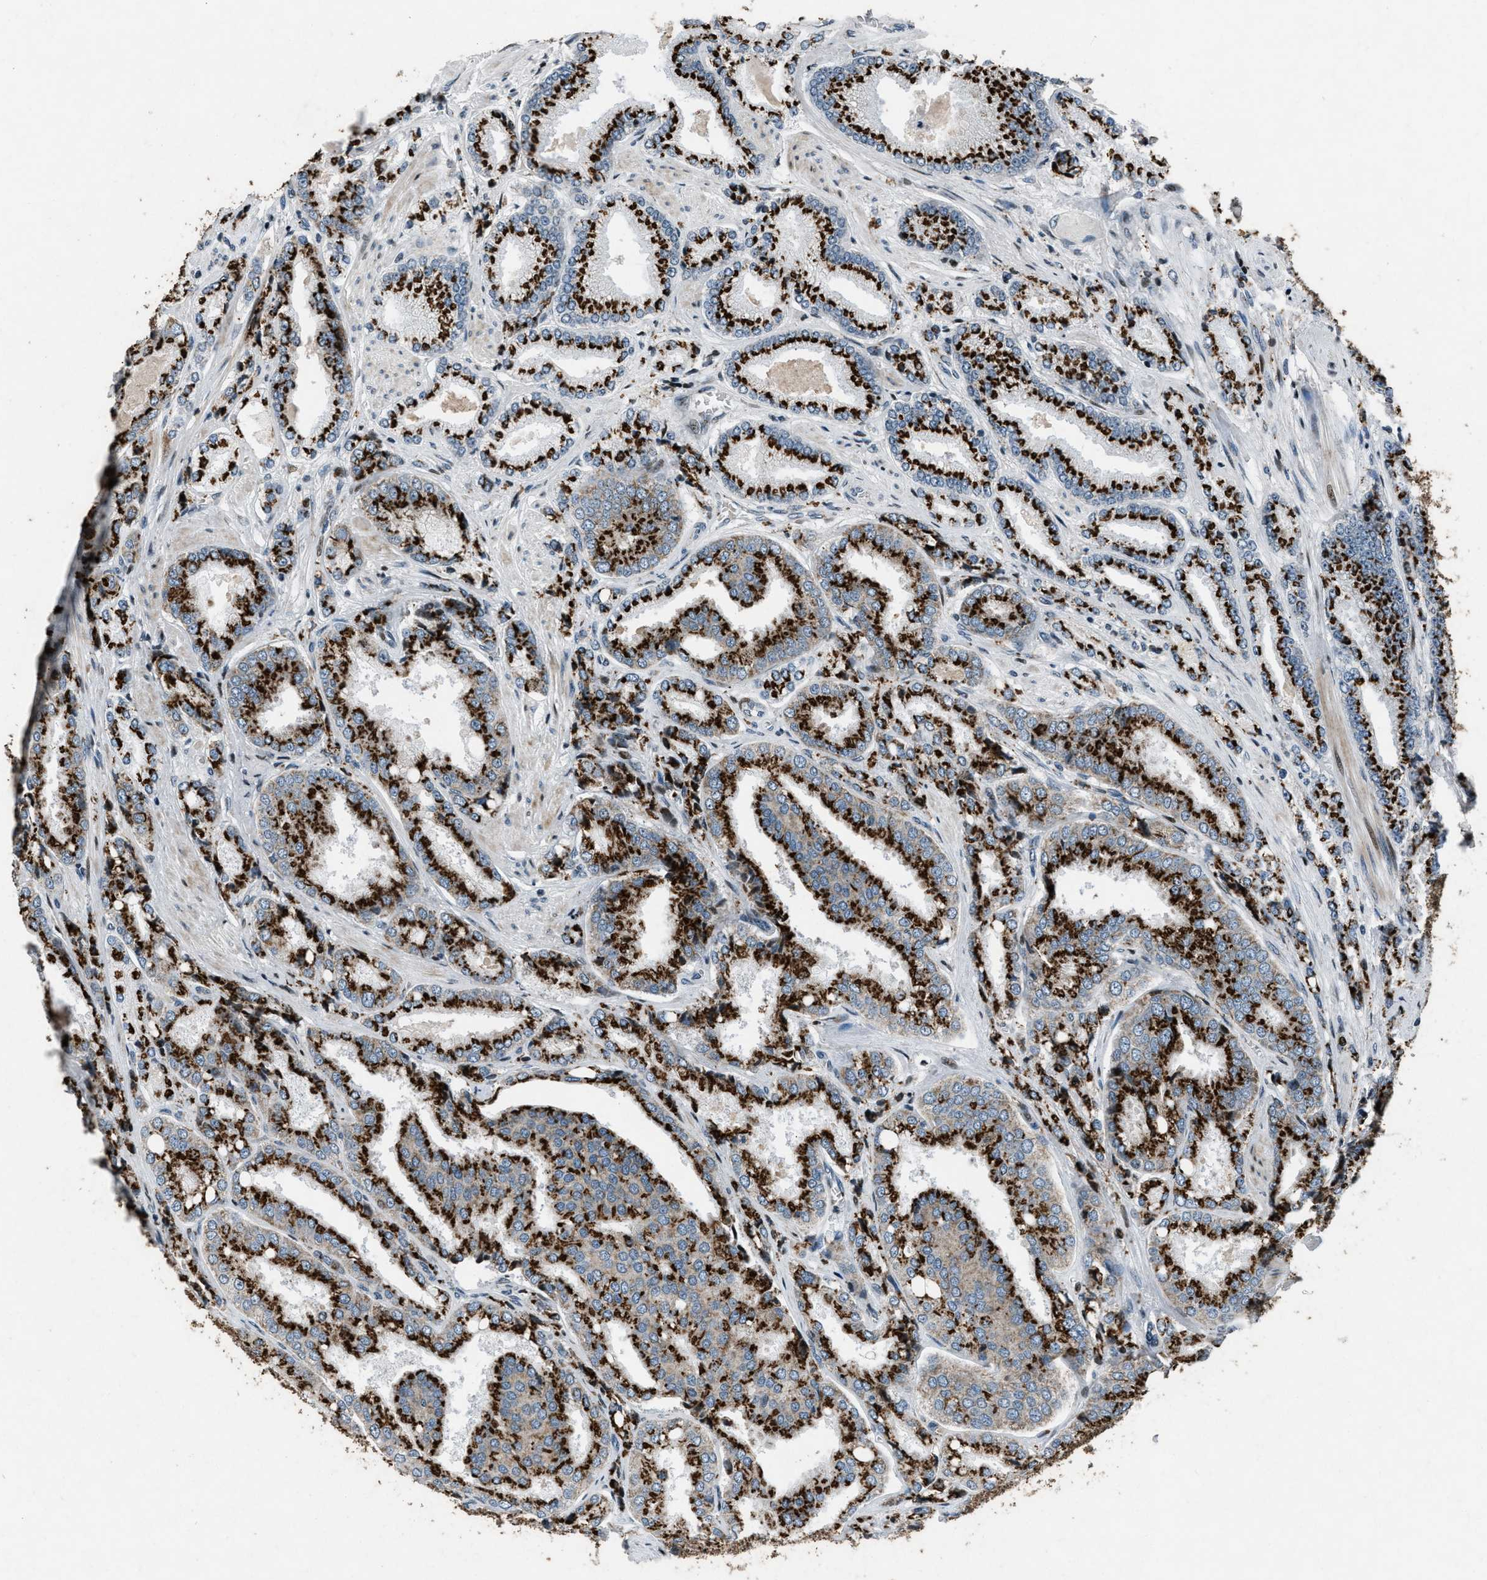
{"staining": {"intensity": "strong", "quantity": ">75%", "location": "cytoplasmic/membranous"}, "tissue": "prostate cancer", "cell_type": "Tumor cells", "image_type": "cancer", "snomed": [{"axis": "morphology", "description": "Adenocarcinoma, High grade"}, {"axis": "topography", "description": "Prostate"}], "caption": "A brown stain highlights strong cytoplasmic/membranous staining of a protein in human prostate cancer (adenocarcinoma (high-grade)) tumor cells. Using DAB (brown) and hematoxylin (blue) stains, captured at high magnification using brightfield microscopy.", "gene": "GPC6", "patient": {"sex": "male", "age": 50}}